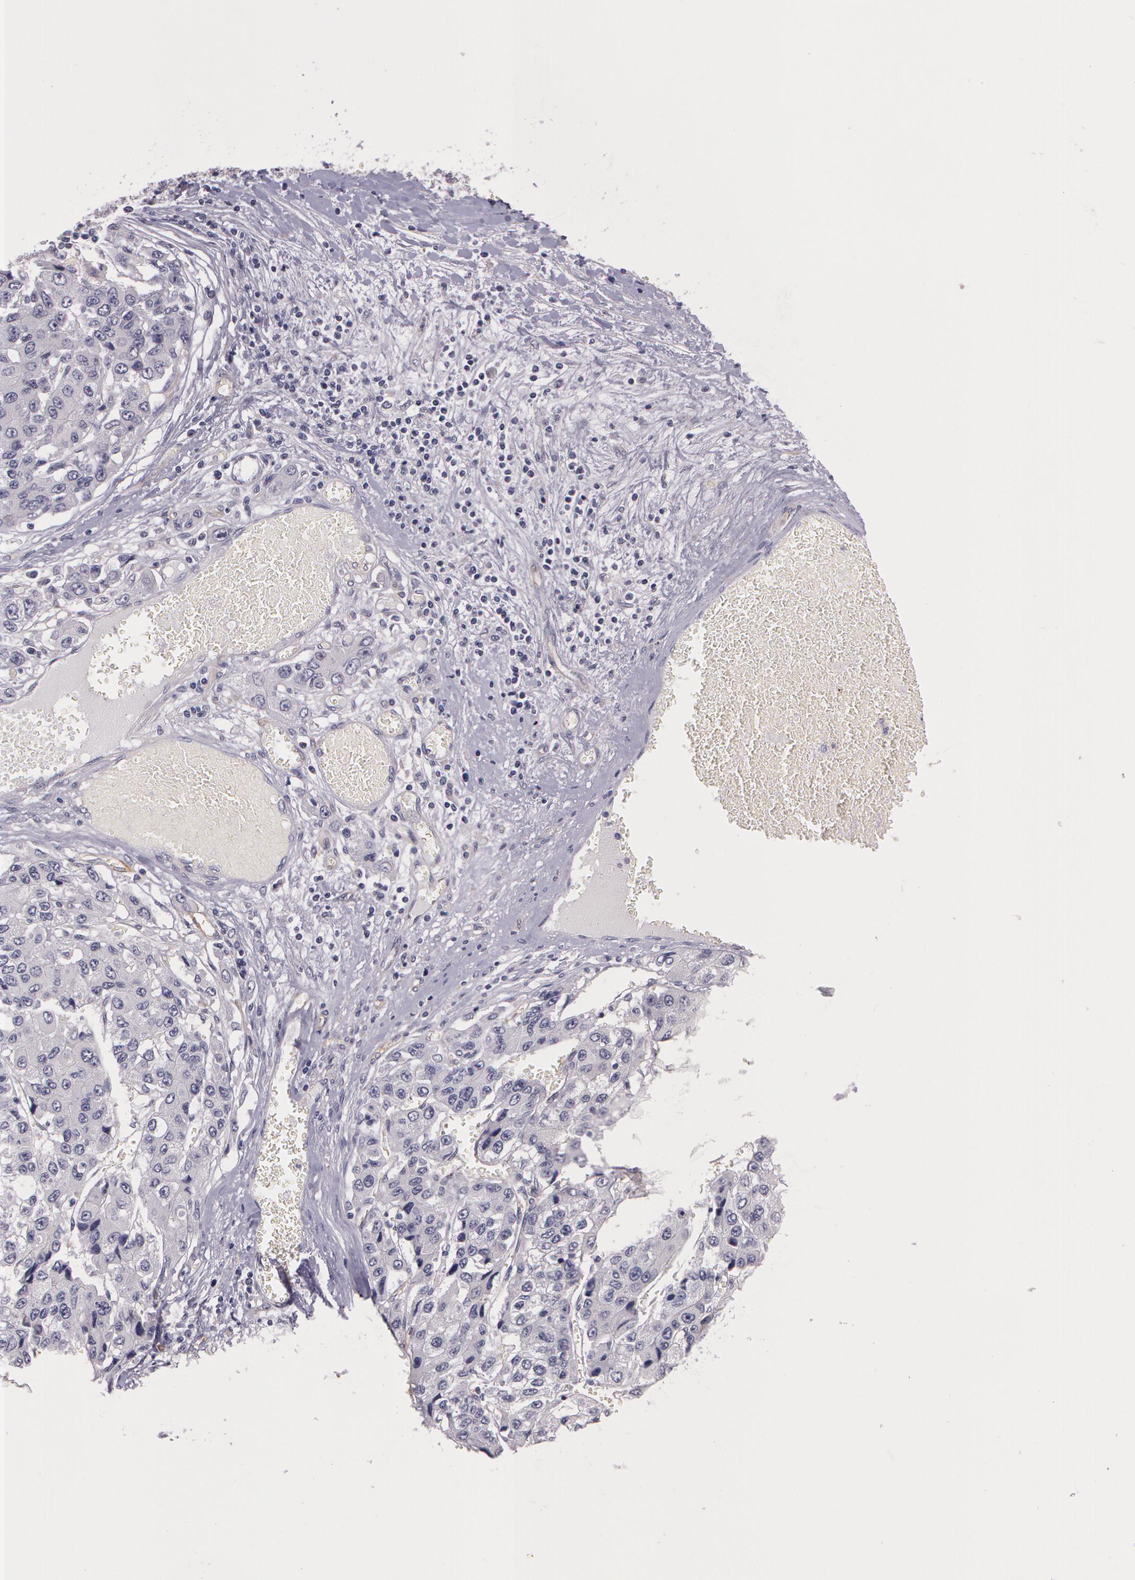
{"staining": {"intensity": "negative", "quantity": "none", "location": "none"}, "tissue": "liver cancer", "cell_type": "Tumor cells", "image_type": "cancer", "snomed": [{"axis": "morphology", "description": "Carcinoma, Hepatocellular, NOS"}, {"axis": "topography", "description": "Liver"}], "caption": "Micrograph shows no significant protein staining in tumor cells of liver cancer (hepatocellular carcinoma).", "gene": "G2E3", "patient": {"sex": "female", "age": 66}}